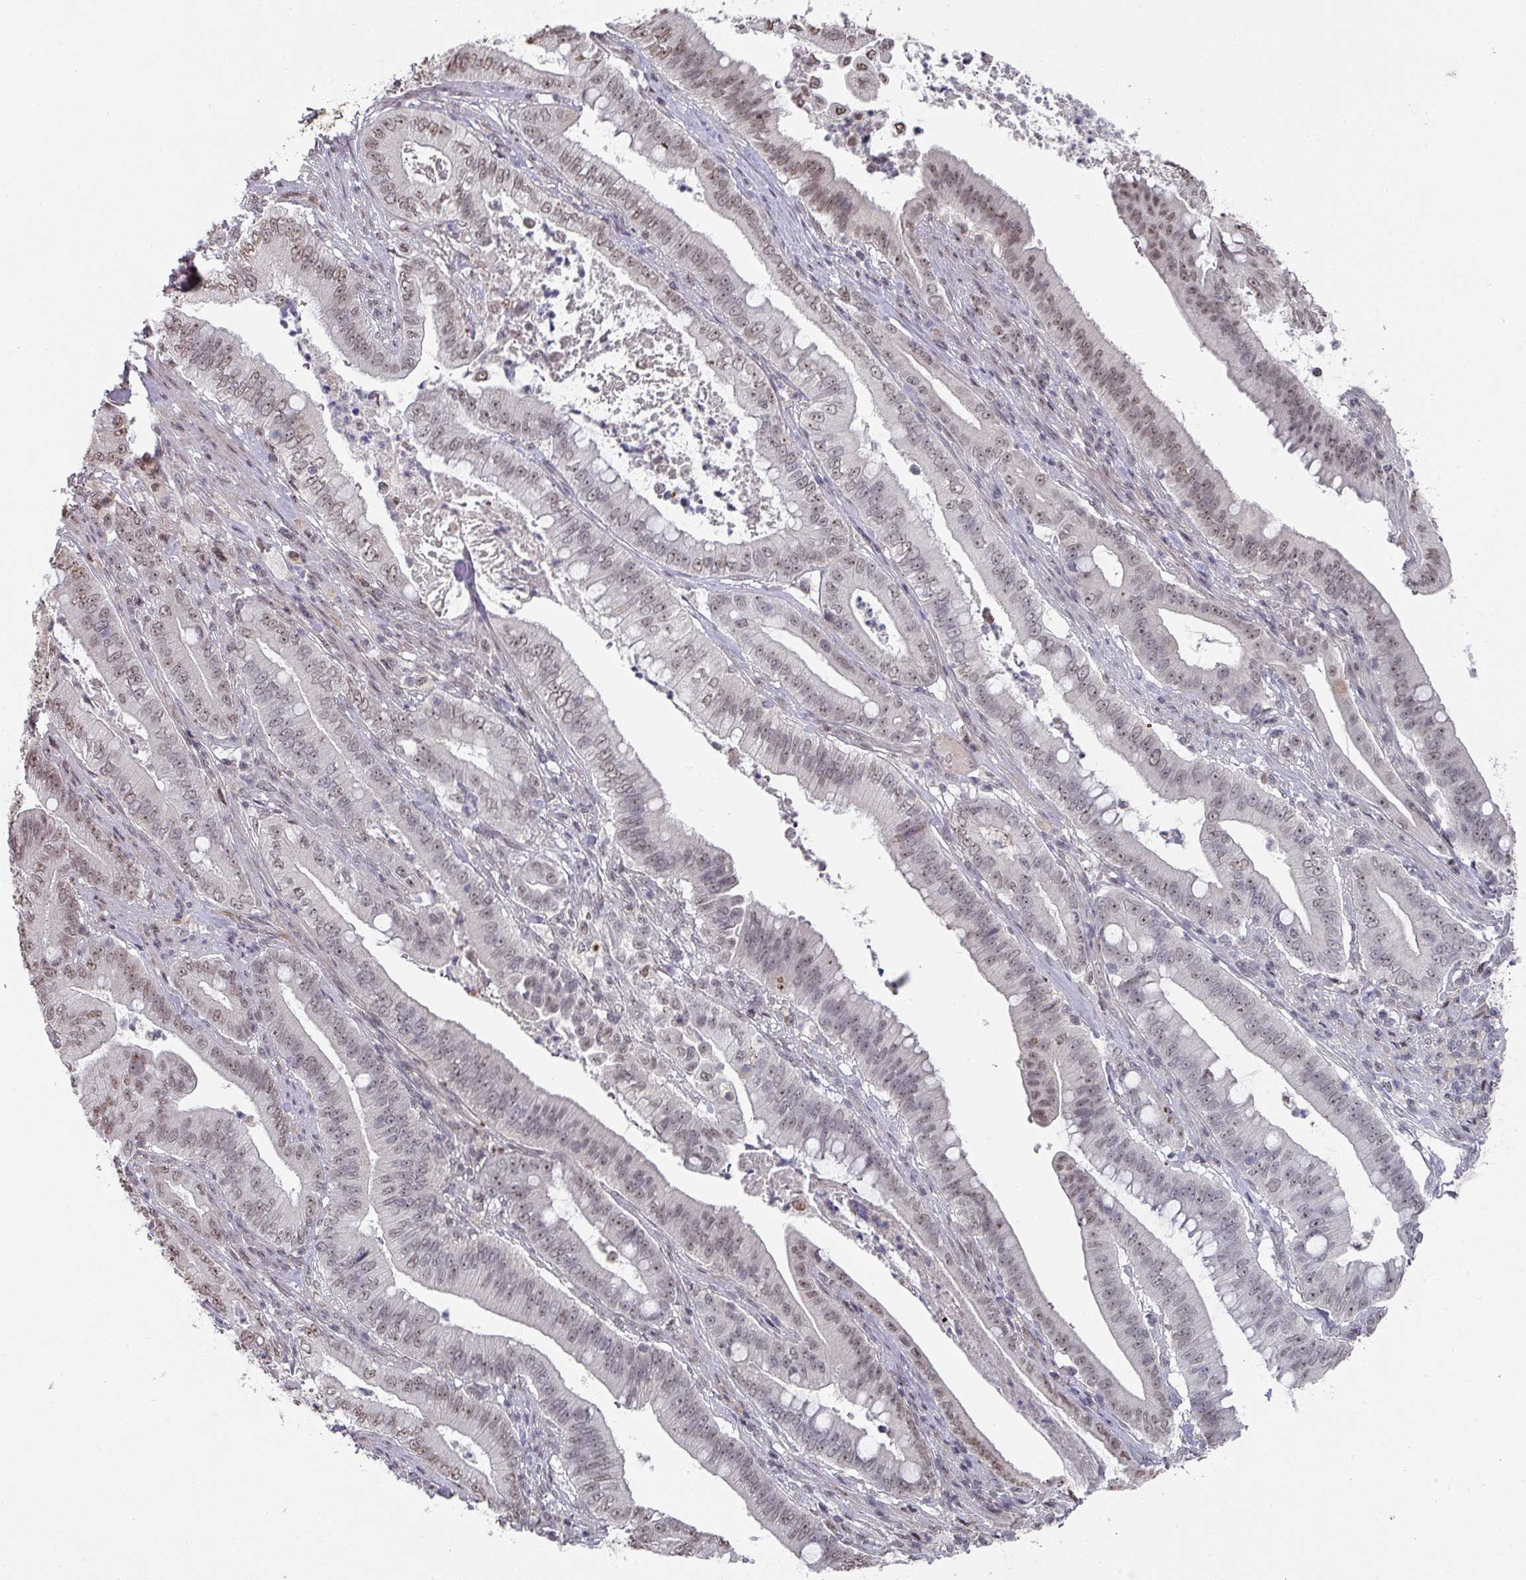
{"staining": {"intensity": "weak", "quantity": ">75%", "location": "nuclear"}, "tissue": "pancreatic cancer", "cell_type": "Tumor cells", "image_type": "cancer", "snomed": [{"axis": "morphology", "description": "Adenocarcinoma, NOS"}, {"axis": "topography", "description": "Pancreas"}], "caption": "Protein staining exhibits weak nuclear positivity in about >75% of tumor cells in pancreatic cancer. The staining is performed using DAB (3,3'-diaminobenzidine) brown chromogen to label protein expression. The nuclei are counter-stained blue using hematoxylin.", "gene": "ZNF654", "patient": {"sex": "male", "age": 71}}